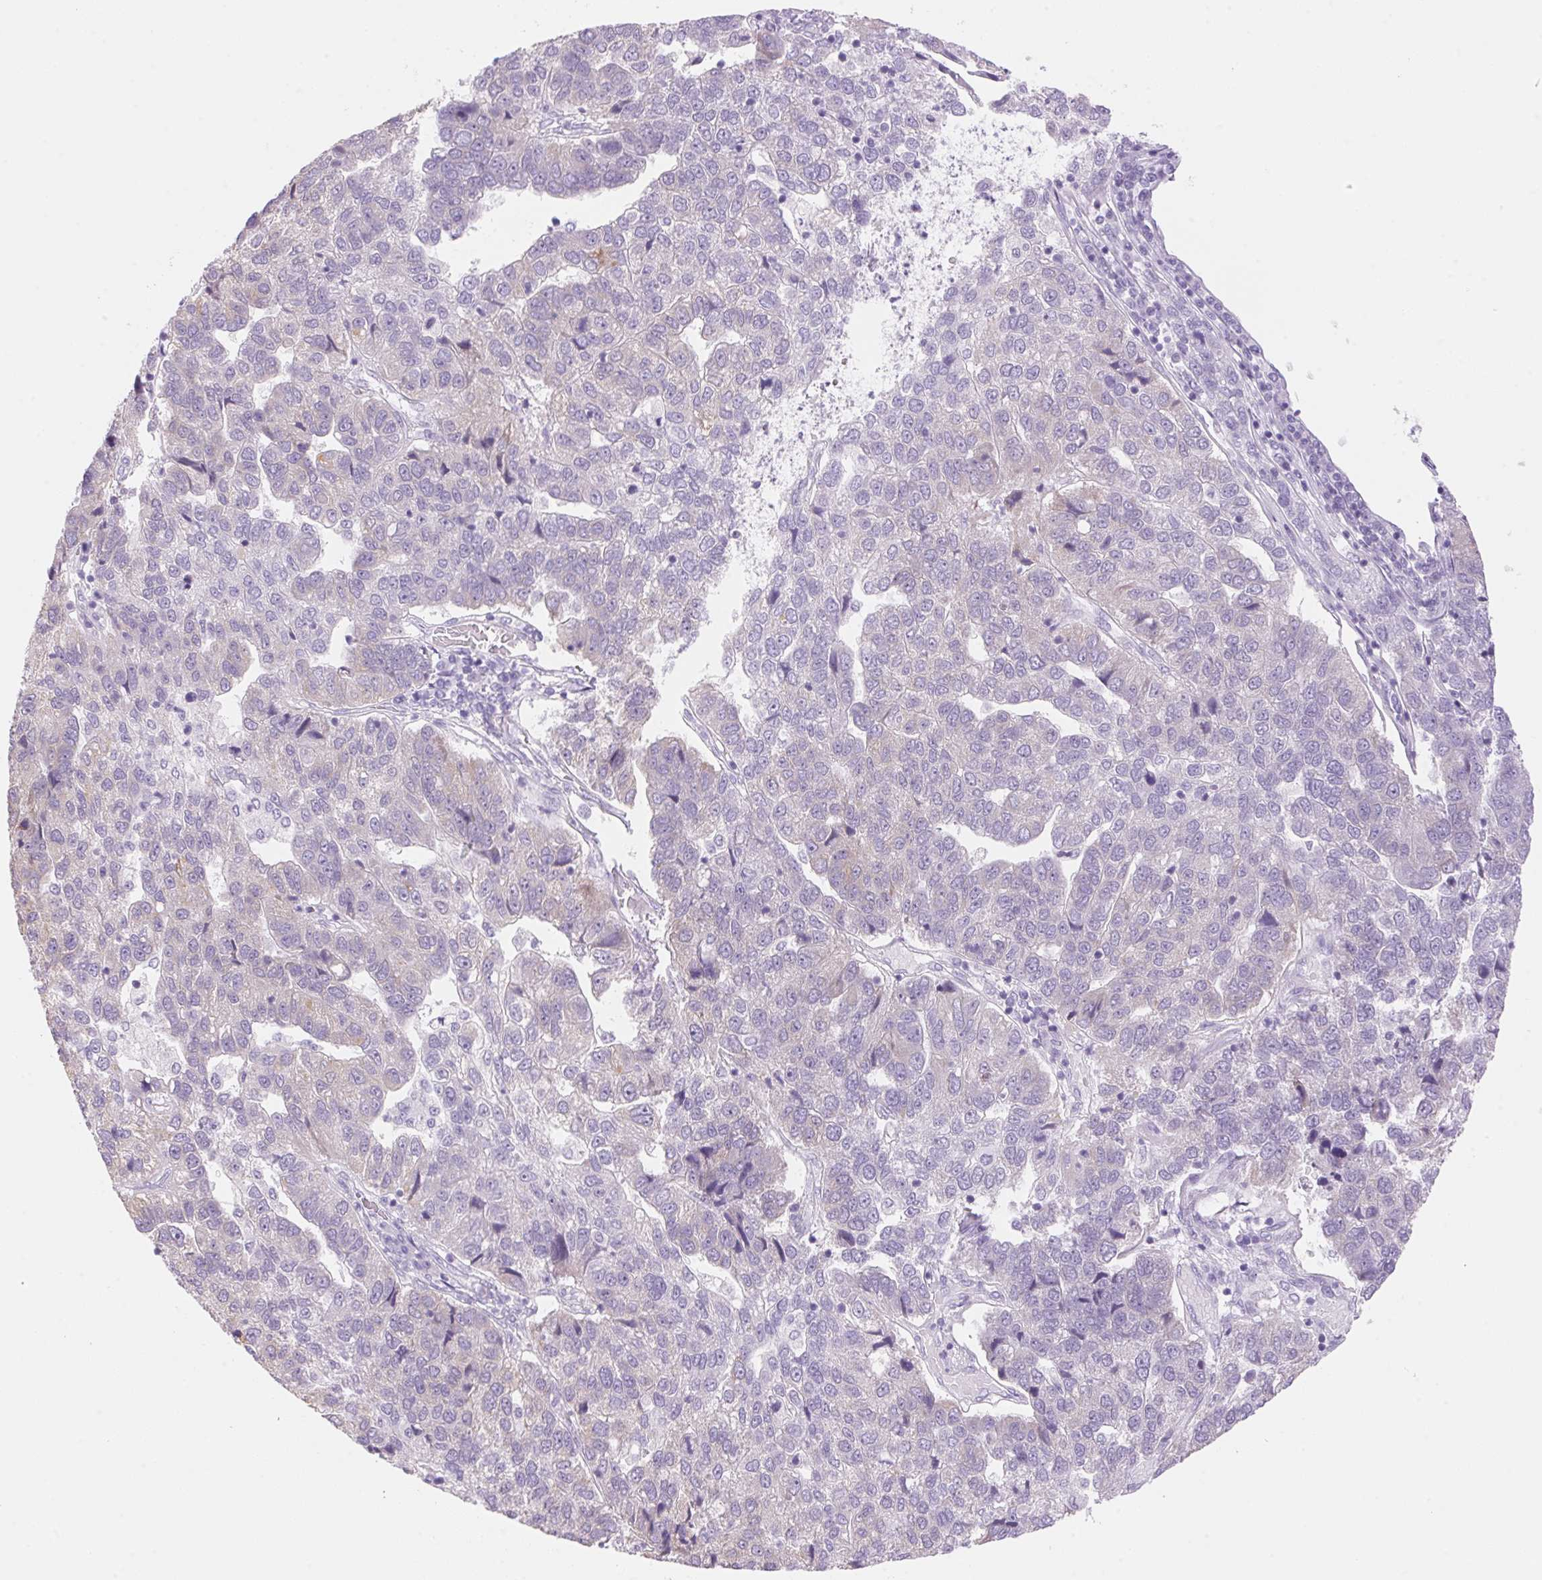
{"staining": {"intensity": "negative", "quantity": "none", "location": "none"}, "tissue": "pancreatic cancer", "cell_type": "Tumor cells", "image_type": "cancer", "snomed": [{"axis": "morphology", "description": "Adenocarcinoma, NOS"}, {"axis": "topography", "description": "Pancreas"}], "caption": "Histopathology image shows no protein expression in tumor cells of pancreatic cancer (adenocarcinoma) tissue.", "gene": "DHCR24", "patient": {"sex": "female", "age": 61}}